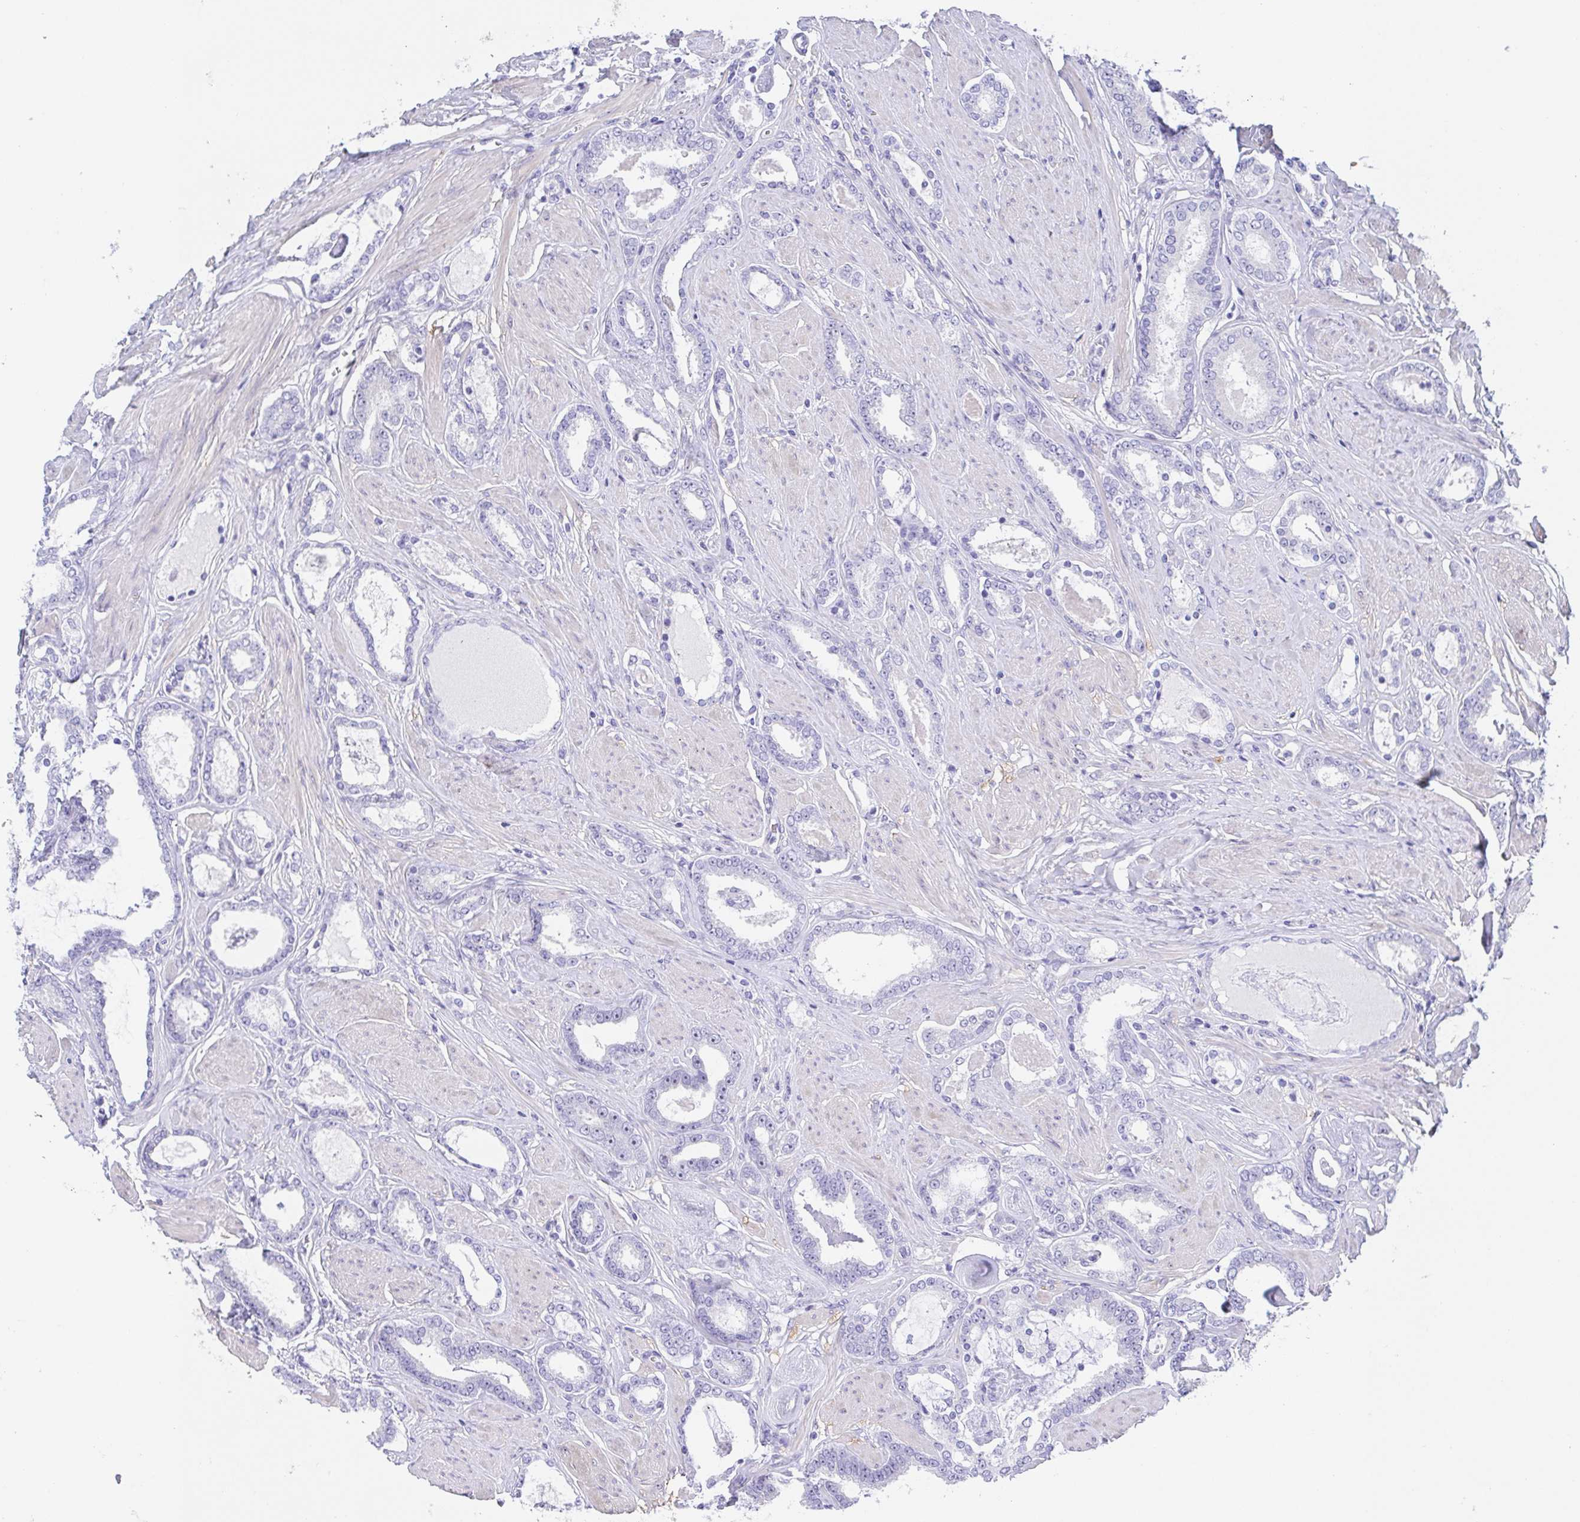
{"staining": {"intensity": "negative", "quantity": "none", "location": "none"}, "tissue": "prostate cancer", "cell_type": "Tumor cells", "image_type": "cancer", "snomed": [{"axis": "morphology", "description": "Adenocarcinoma, High grade"}, {"axis": "topography", "description": "Prostate"}], "caption": "Prostate cancer stained for a protein using IHC shows no expression tumor cells.", "gene": "MUCL3", "patient": {"sex": "male", "age": 63}}